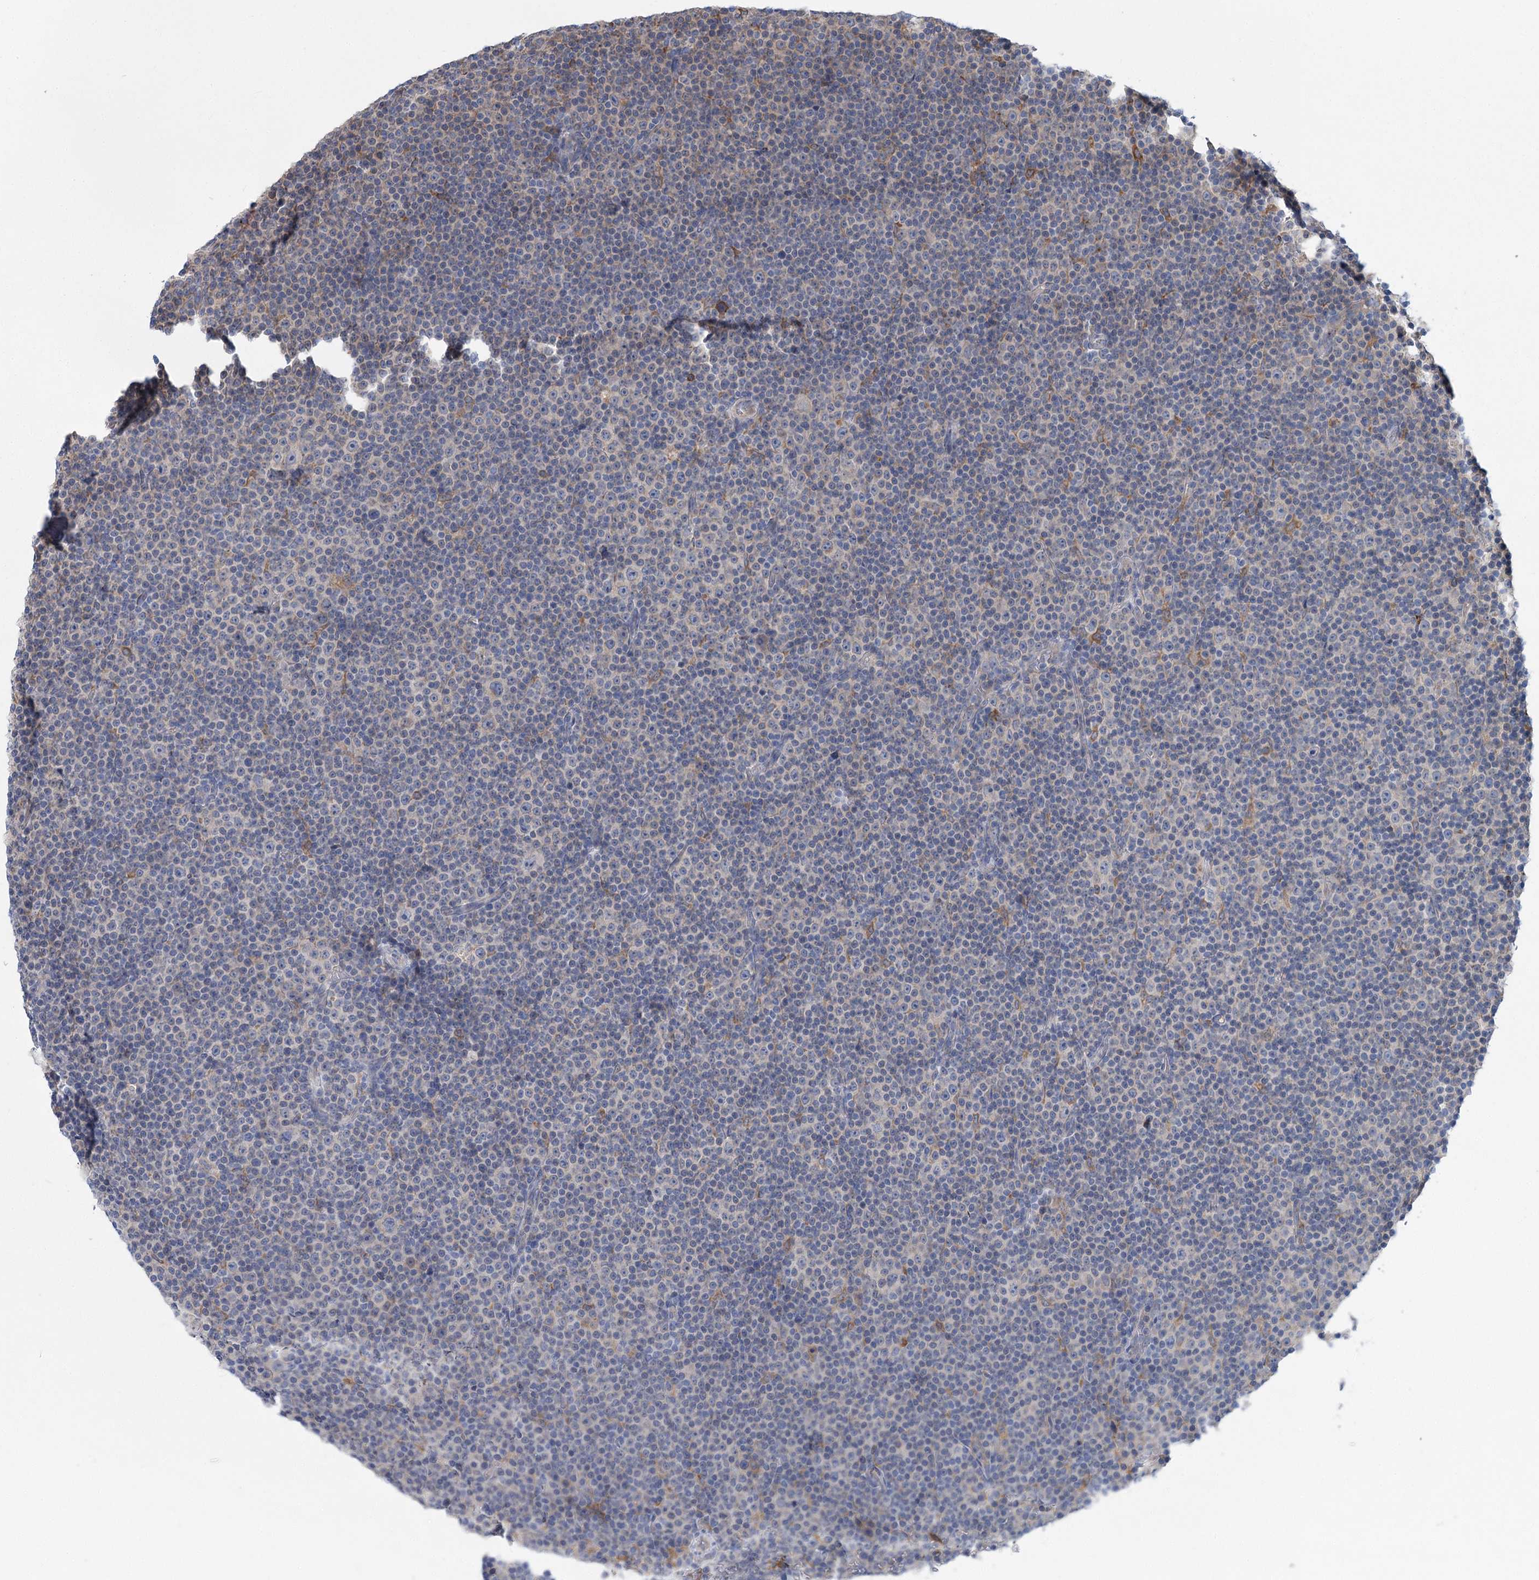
{"staining": {"intensity": "negative", "quantity": "none", "location": "none"}, "tissue": "lymphoma", "cell_type": "Tumor cells", "image_type": "cancer", "snomed": [{"axis": "morphology", "description": "Malignant lymphoma, non-Hodgkin's type, Low grade"}, {"axis": "topography", "description": "Lymph node"}], "caption": "This is an immunohistochemistry micrograph of lymphoma. There is no positivity in tumor cells.", "gene": "METTL24", "patient": {"sex": "female", "age": 67}}